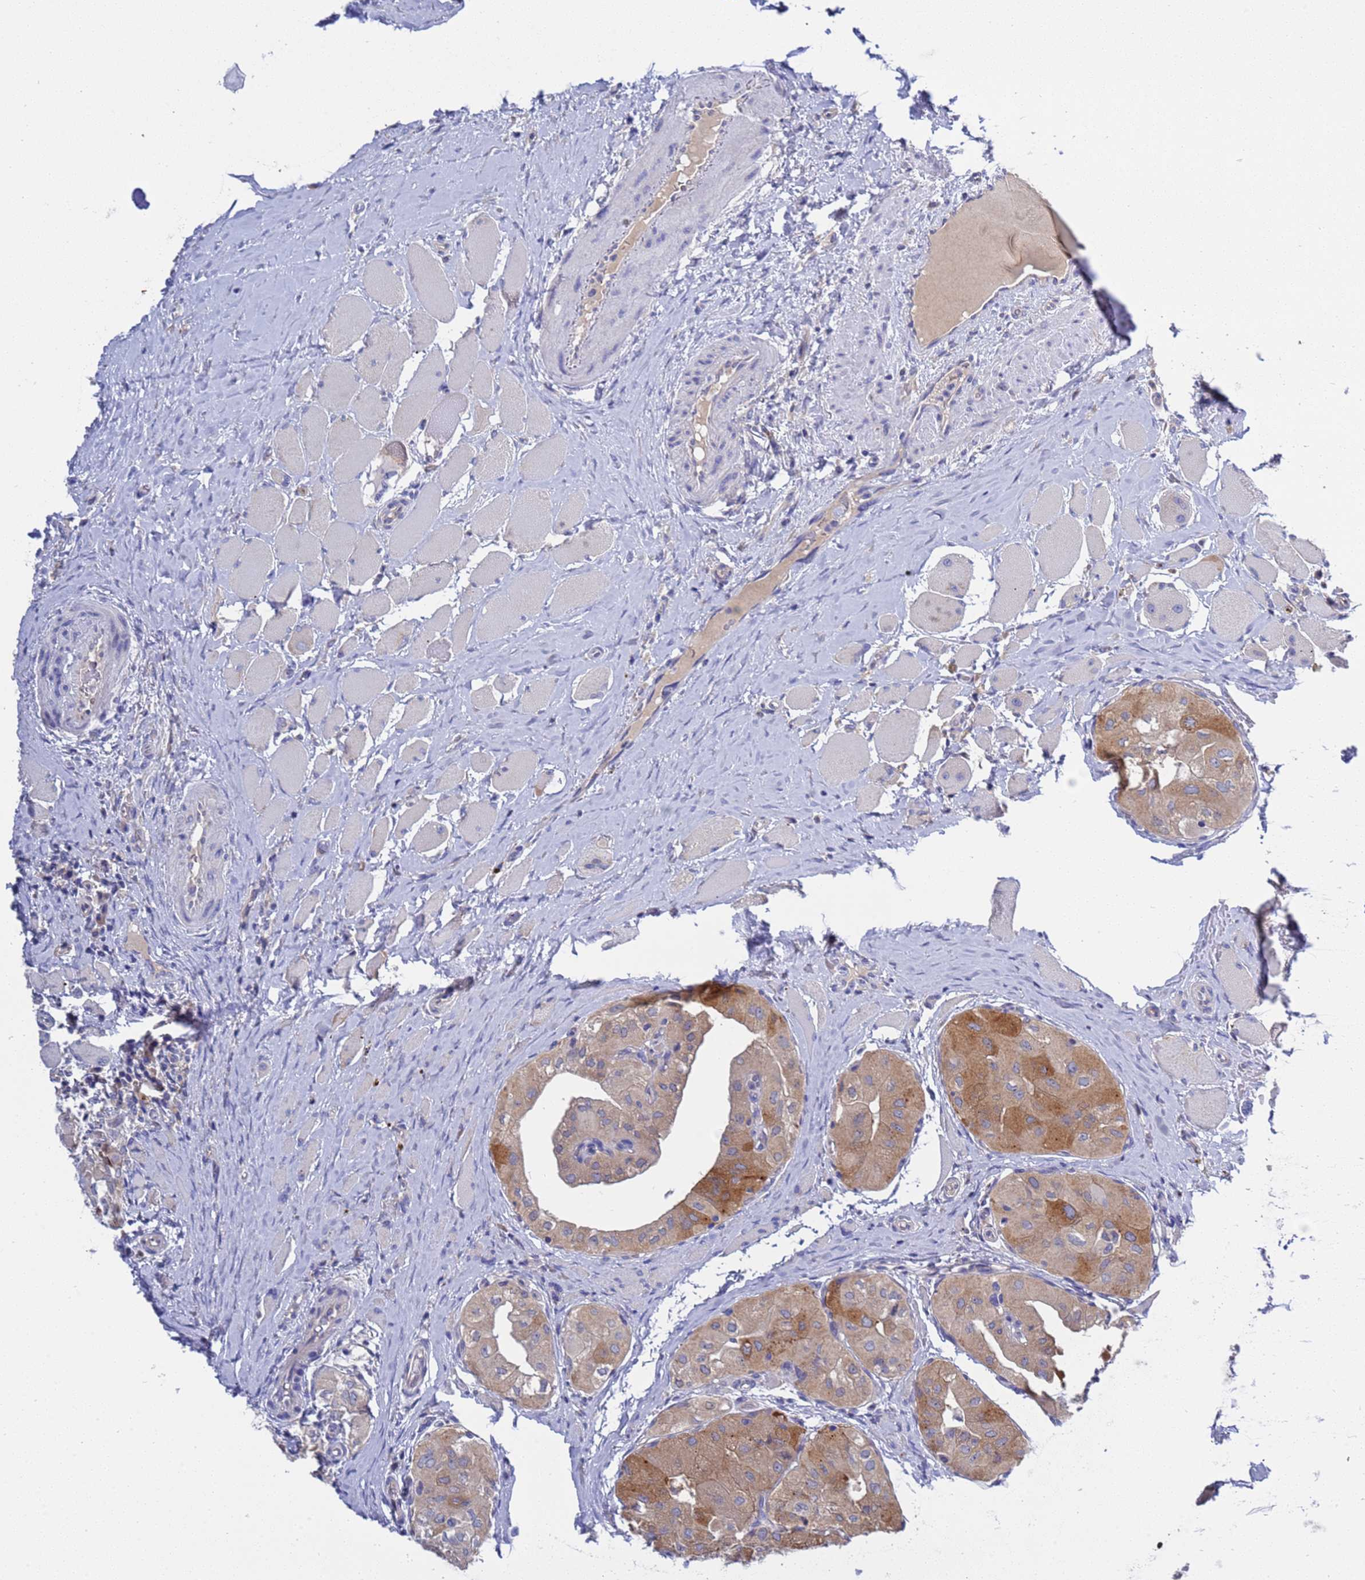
{"staining": {"intensity": "moderate", "quantity": "<25%", "location": "cytoplasmic/membranous"}, "tissue": "thyroid cancer", "cell_type": "Tumor cells", "image_type": "cancer", "snomed": [{"axis": "morphology", "description": "Papillary adenocarcinoma, NOS"}, {"axis": "topography", "description": "Thyroid gland"}], "caption": "About <25% of tumor cells in human thyroid cancer show moderate cytoplasmic/membranous protein positivity as visualized by brown immunohistochemical staining.", "gene": "RC3H2", "patient": {"sex": "female", "age": 59}}